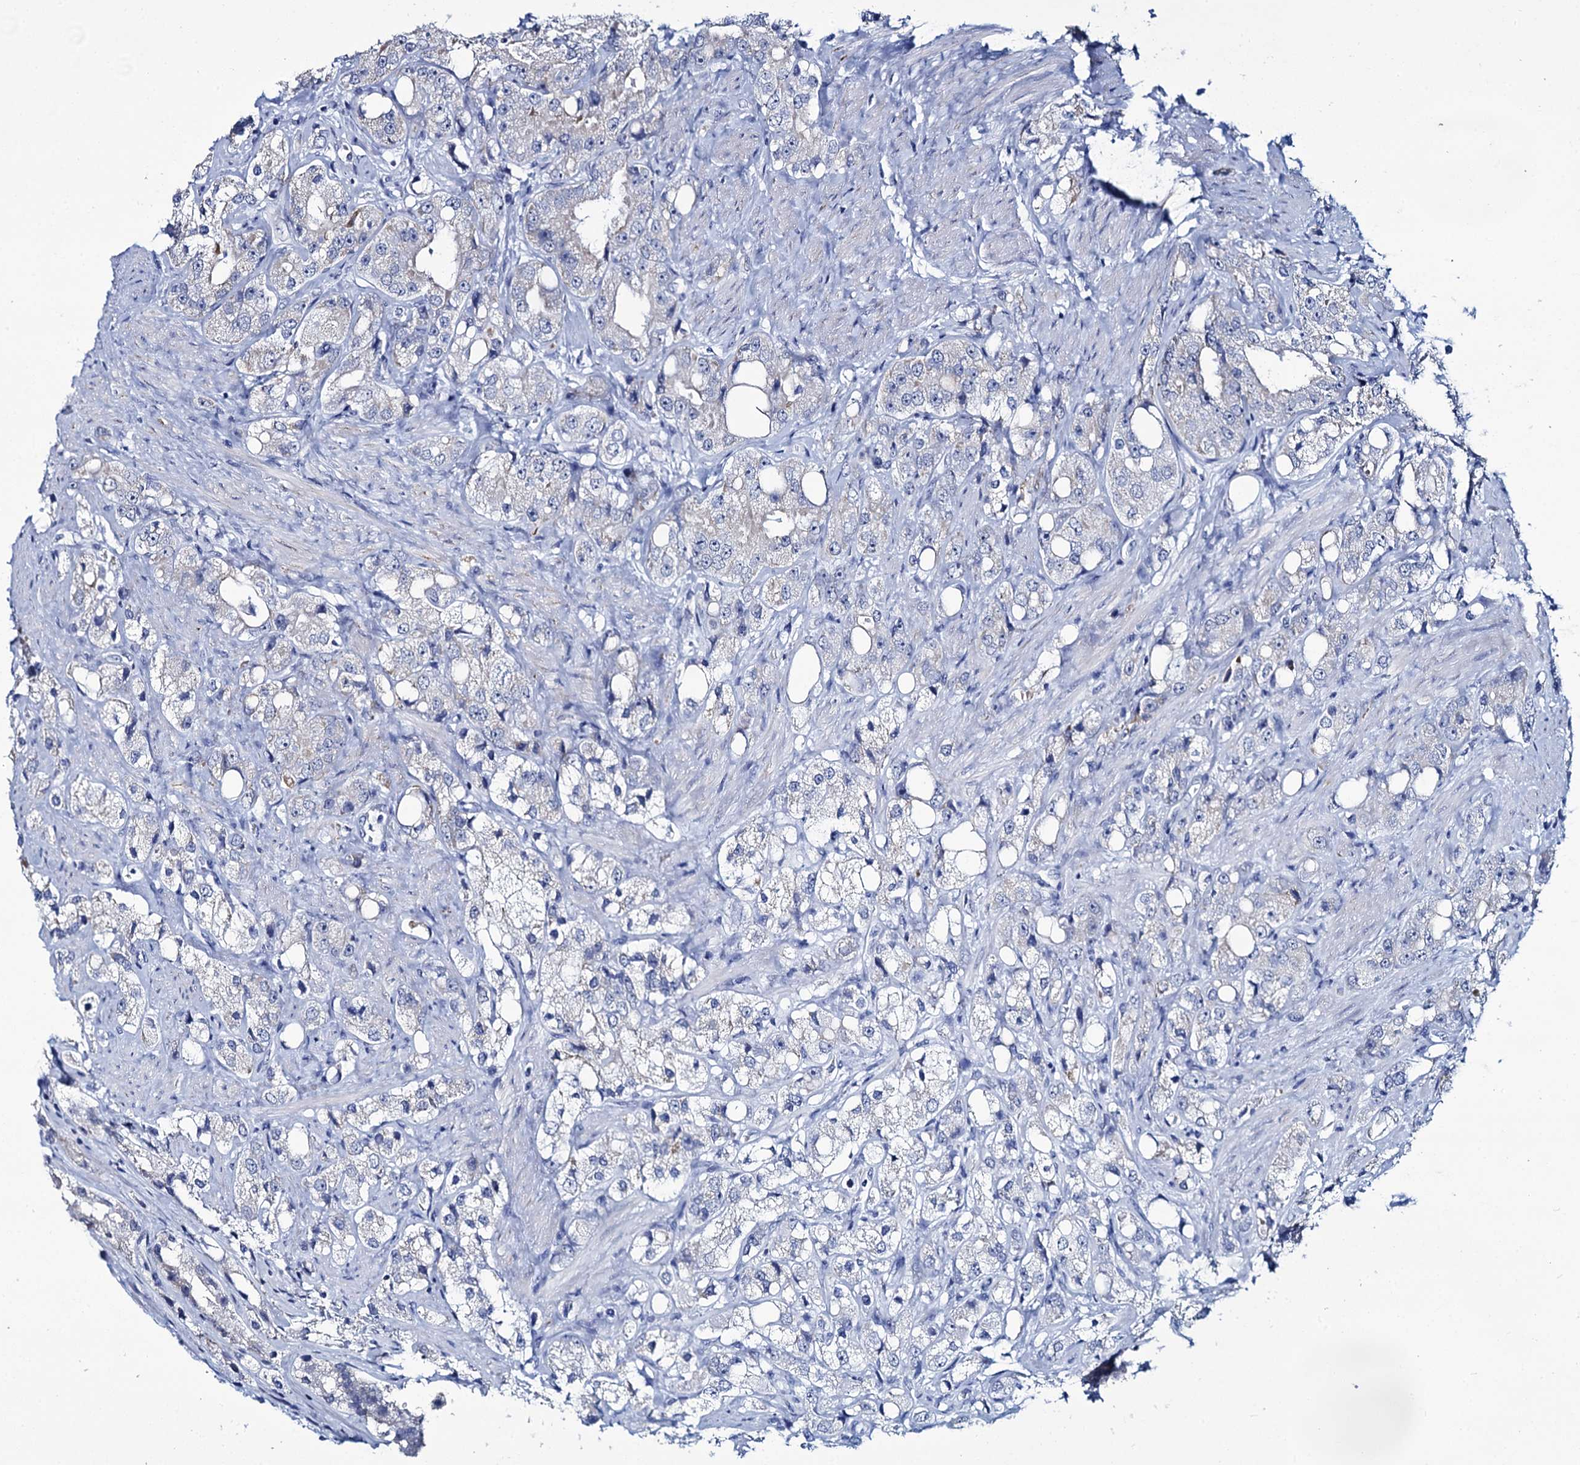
{"staining": {"intensity": "negative", "quantity": "none", "location": "none"}, "tissue": "prostate cancer", "cell_type": "Tumor cells", "image_type": "cancer", "snomed": [{"axis": "morphology", "description": "Adenocarcinoma, NOS"}, {"axis": "topography", "description": "Prostate"}], "caption": "Protein analysis of adenocarcinoma (prostate) exhibits no significant expression in tumor cells. (DAB immunohistochemistry with hematoxylin counter stain).", "gene": "RPUSD4", "patient": {"sex": "male", "age": 79}}